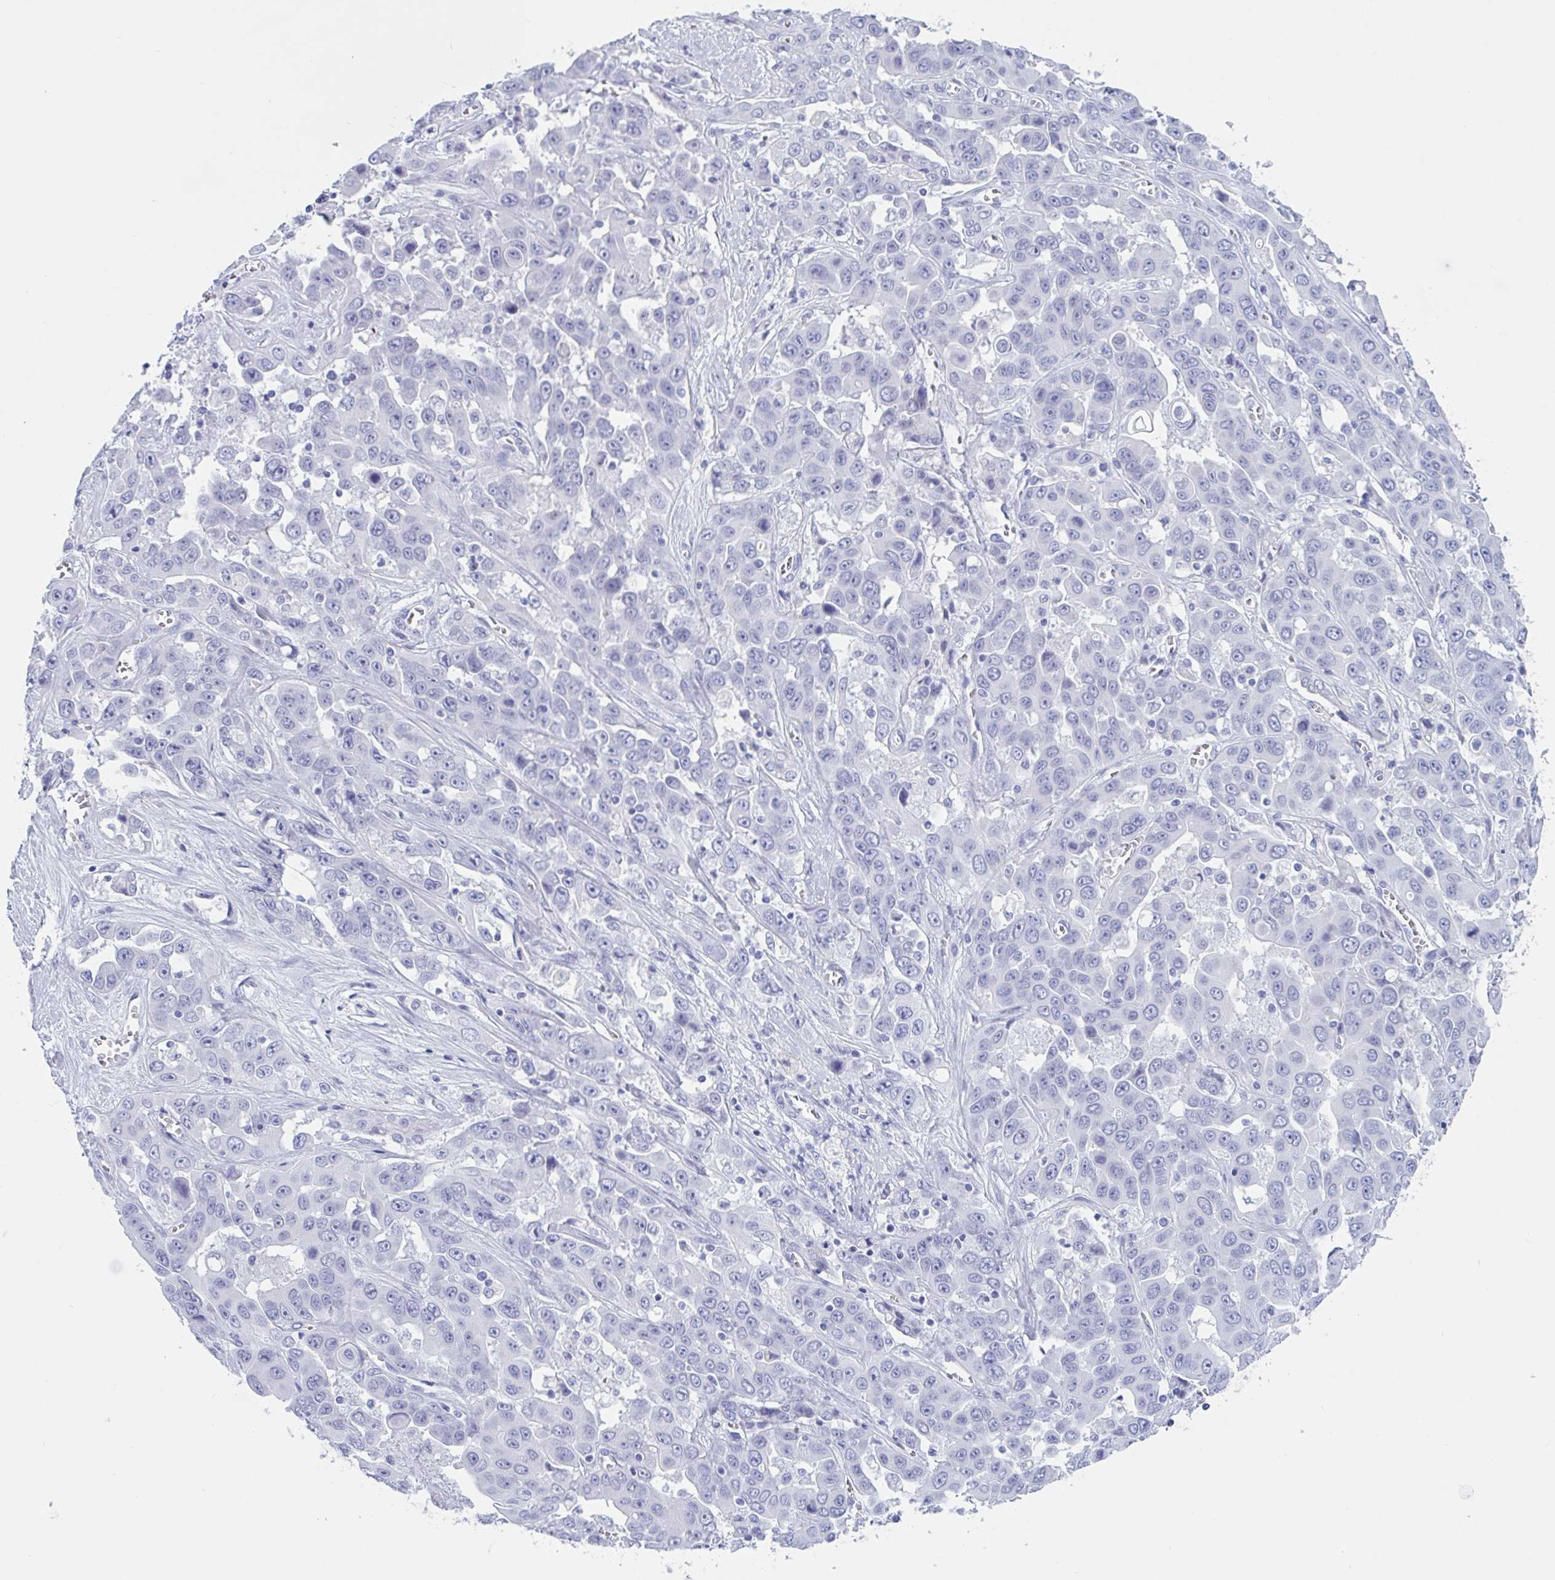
{"staining": {"intensity": "negative", "quantity": "none", "location": "none"}, "tissue": "liver cancer", "cell_type": "Tumor cells", "image_type": "cancer", "snomed": [{"axis": "morphology", "description": "Cholangiocarcinoma"}, {"axis": "topography", "description": "Liver"}], "caption": "IHC micrograph of neoplastic tissue: human cholangiocarcinoma (liver) stained with DAB (3,3'-diaminobenzidine) demonstrates no significant protein positivity in tumor cells.", "gene": "CDX4", "patient": {"sex": "female", "age": 52}}